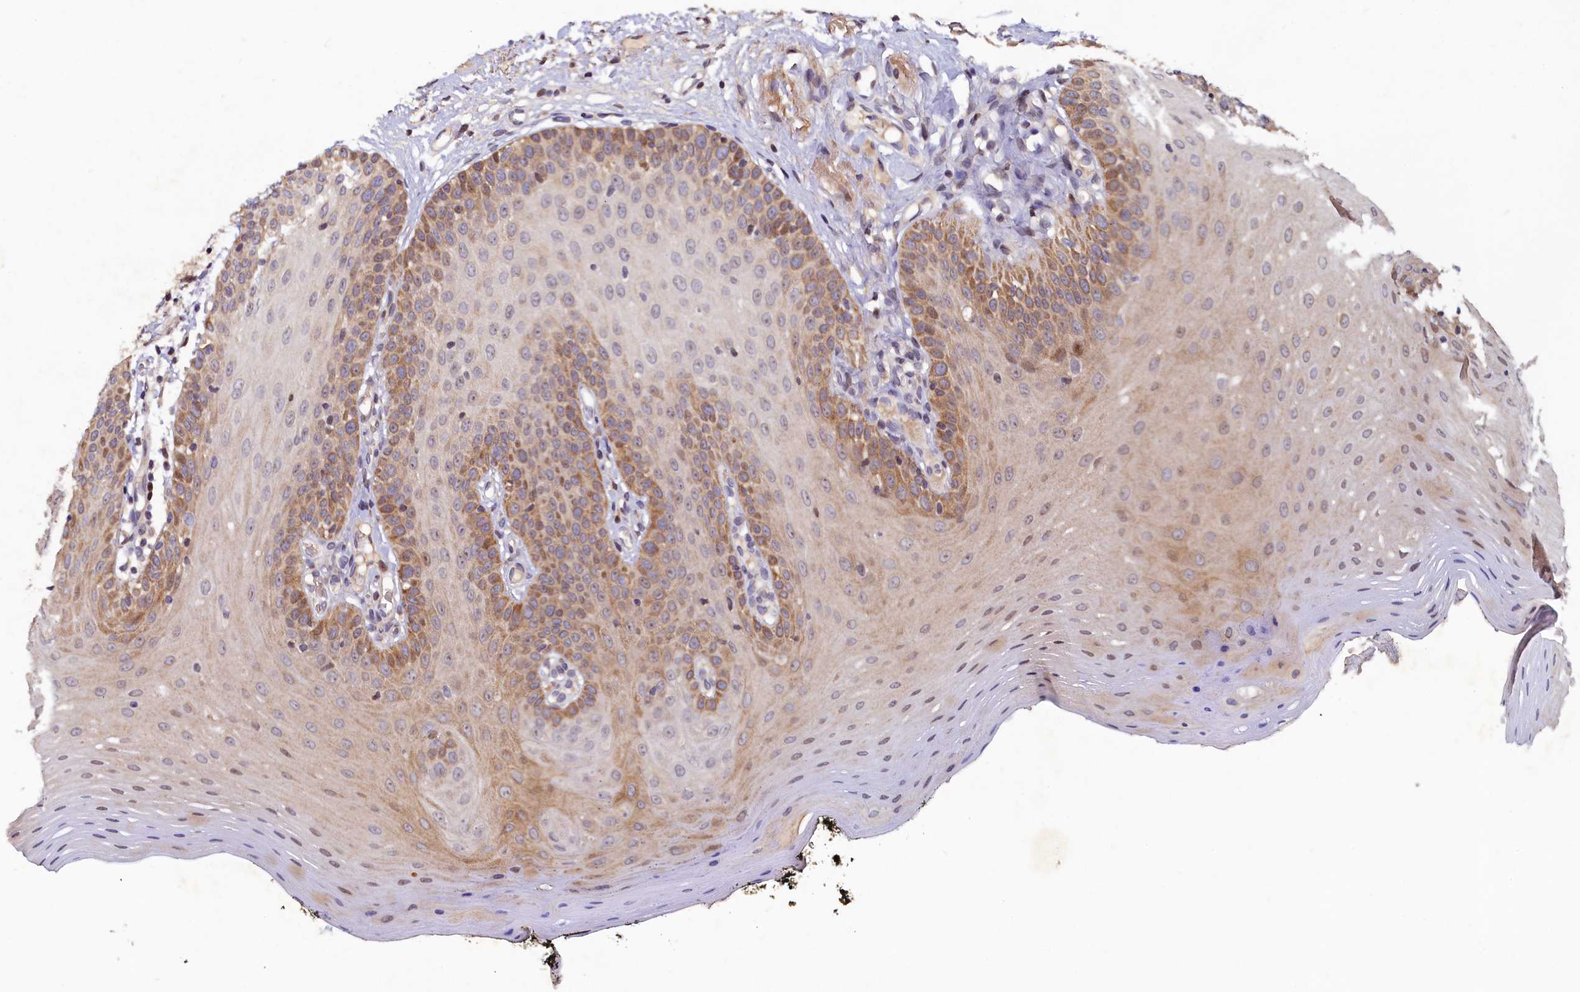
{"staining": {"intensity": "moderate", "quantity": "25%-75%", "location": "cytoplasmic/membranous"}, "tissue": "oral mucosa", "cell_type": "Squamous epithelial cells", "image_type": "normal", "snomed": [{"axis": "morphology", "description": "Normal tissue, NOS"}, {"axis": "topography", "description": "Oral tissue"}], "caption": "Oral mucosa was stained to show a protein in brown. There is medium levels of moderate cytoplasmic/membranous staining in about 25%-75% of squamous epithelial cells. (brown staining indicates protein expression, while blue staining denotes nuclei).", "gene": "LATS2", "patient": {"sex": "male", "age": 74}}